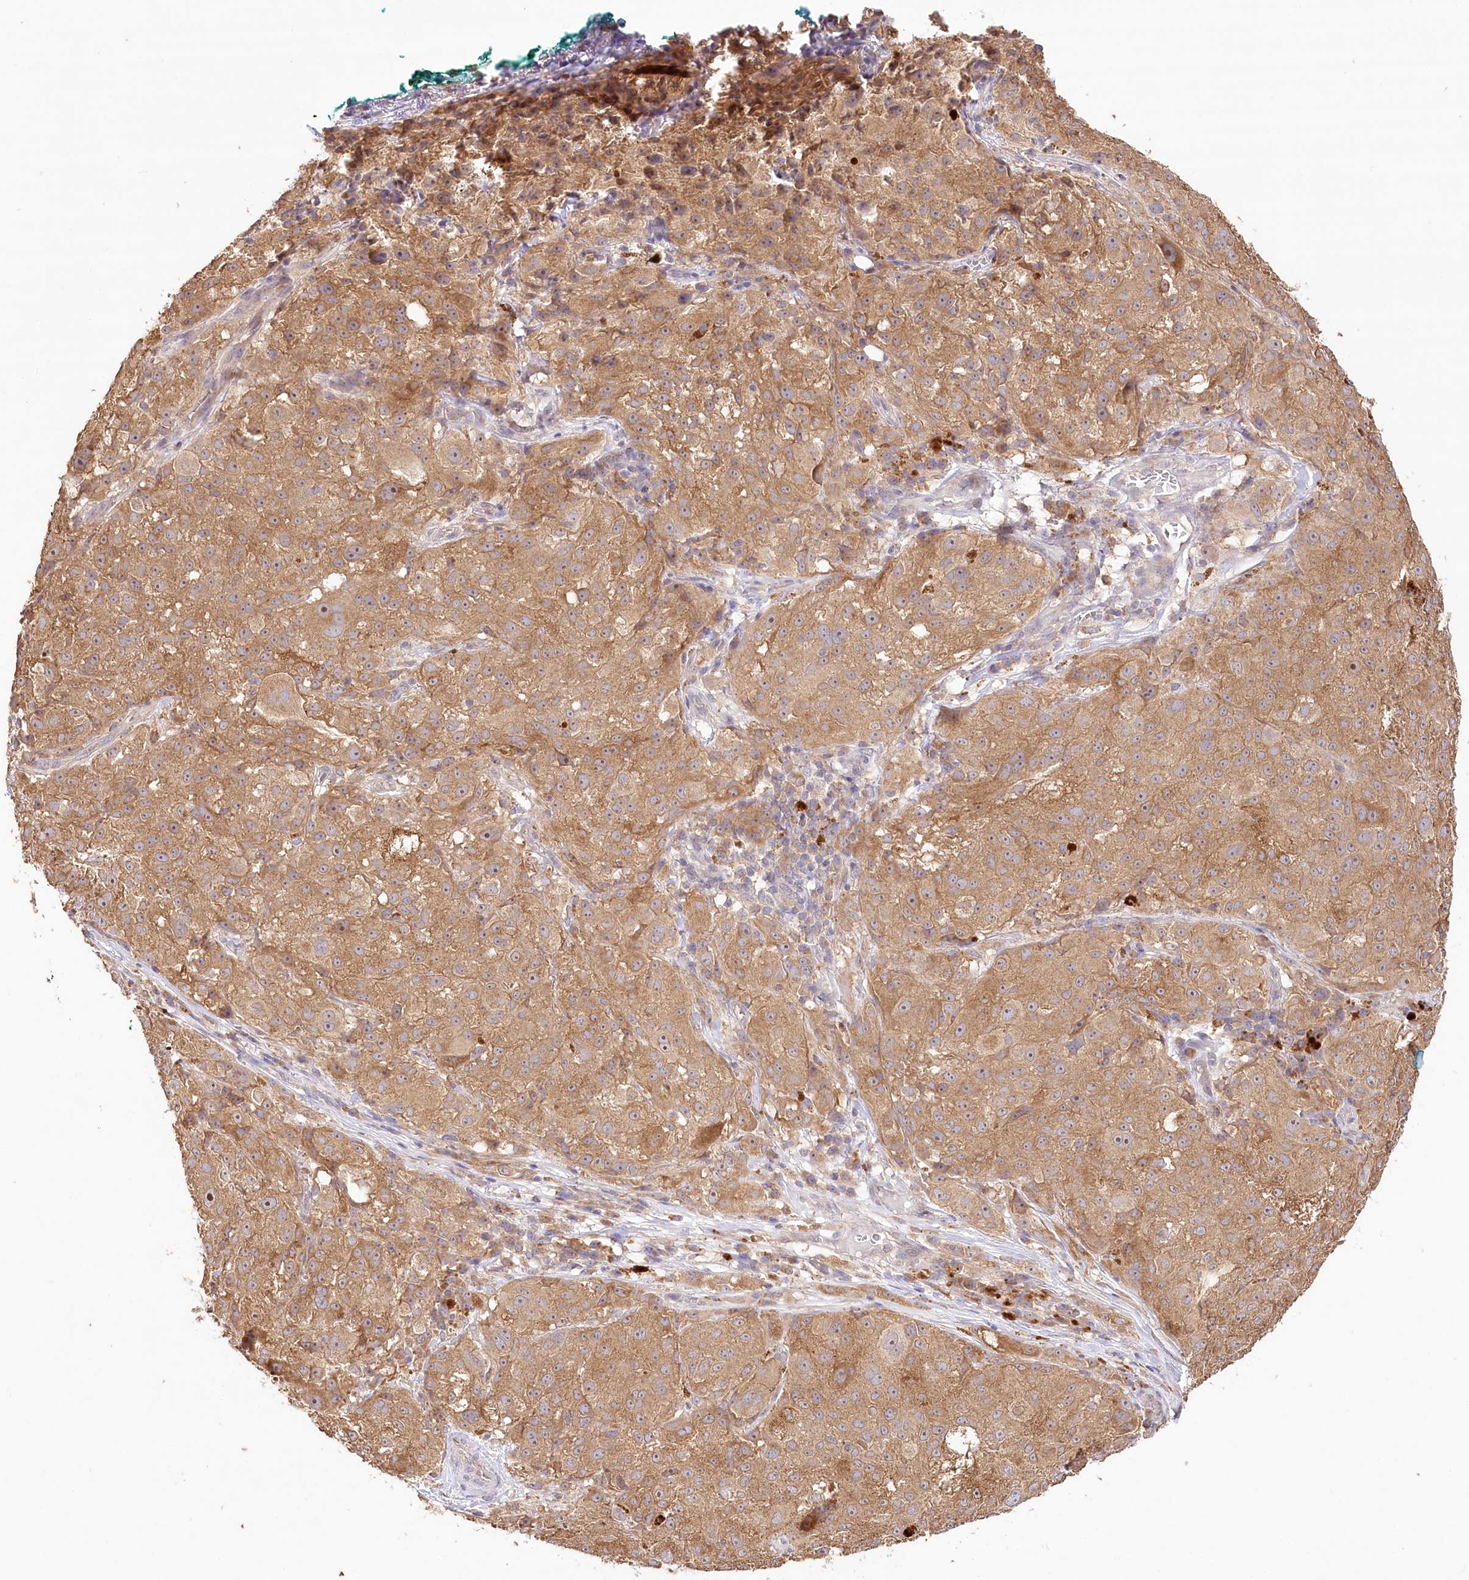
{"staining": {"intensity": "moderate", "quantity": ">75%", "location": "cytoplasmic/membranous,nuclear"}, "tissue": "melanoma", "cell_type": "Tumor cells", "image_type": "cancer", "snomed": [{"axis": "morphology", "description": "Necrosis, NOS"}, {"axis": "morphology", "description": "Malignant melanoma, NOS"}, {"axis": "topography", "description": "Skin"}], "caption": "Tumor cells display medium levels of moderate cytoplasmic/membranous and nuclear staining in about >75% of cells in malignant melanoma. The staining was performed using DAB (3,3'-diaminobenzidine), with brown indicating positive protein expression. Nuclei are stained blue with hematoxylin.", "gene": "DMXL1", "patient": {"sex": "female", "age": 87}}